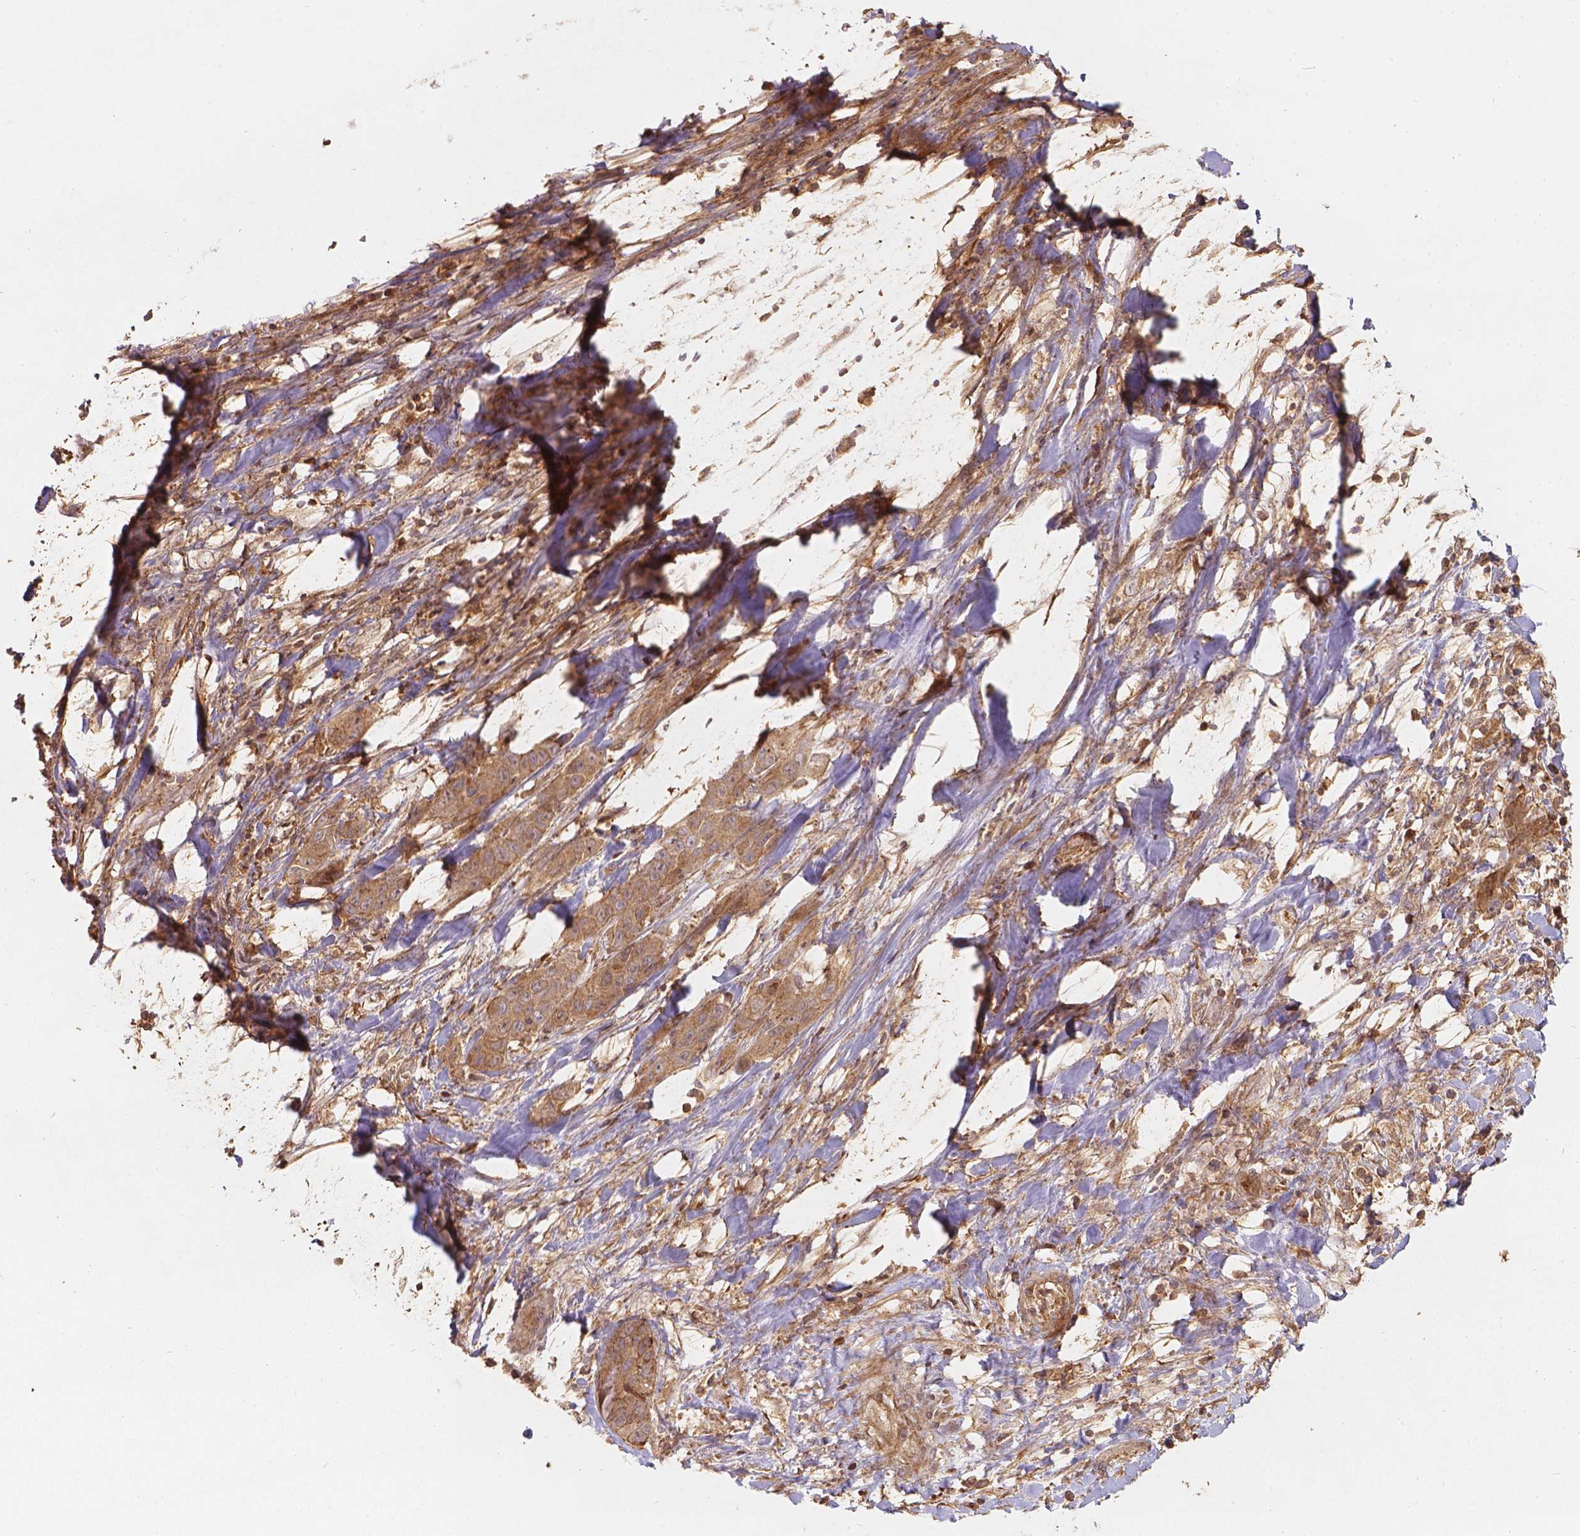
{"staining": {"intensity": "moderate", "quantity": ">75%", "location": "cytoplasmic/membranous"}, "tissue": "liver cancer", "cell_type": "Tumor cells", "image_type": "cancer", "snomed": [{"axis": "morphology", "description": "Cholangiocarcinoma"}, {"axis": "topography", "description": "Liver"}], "caption": "Human liver cancer (cholangiocarcinoma) stained with a brown dye reveals moderate cytoplasmic/membranous positive expression in about >75% of tumor cells.", "gene": "XPR1", "patient": {"sex": "female", "age": 52}}